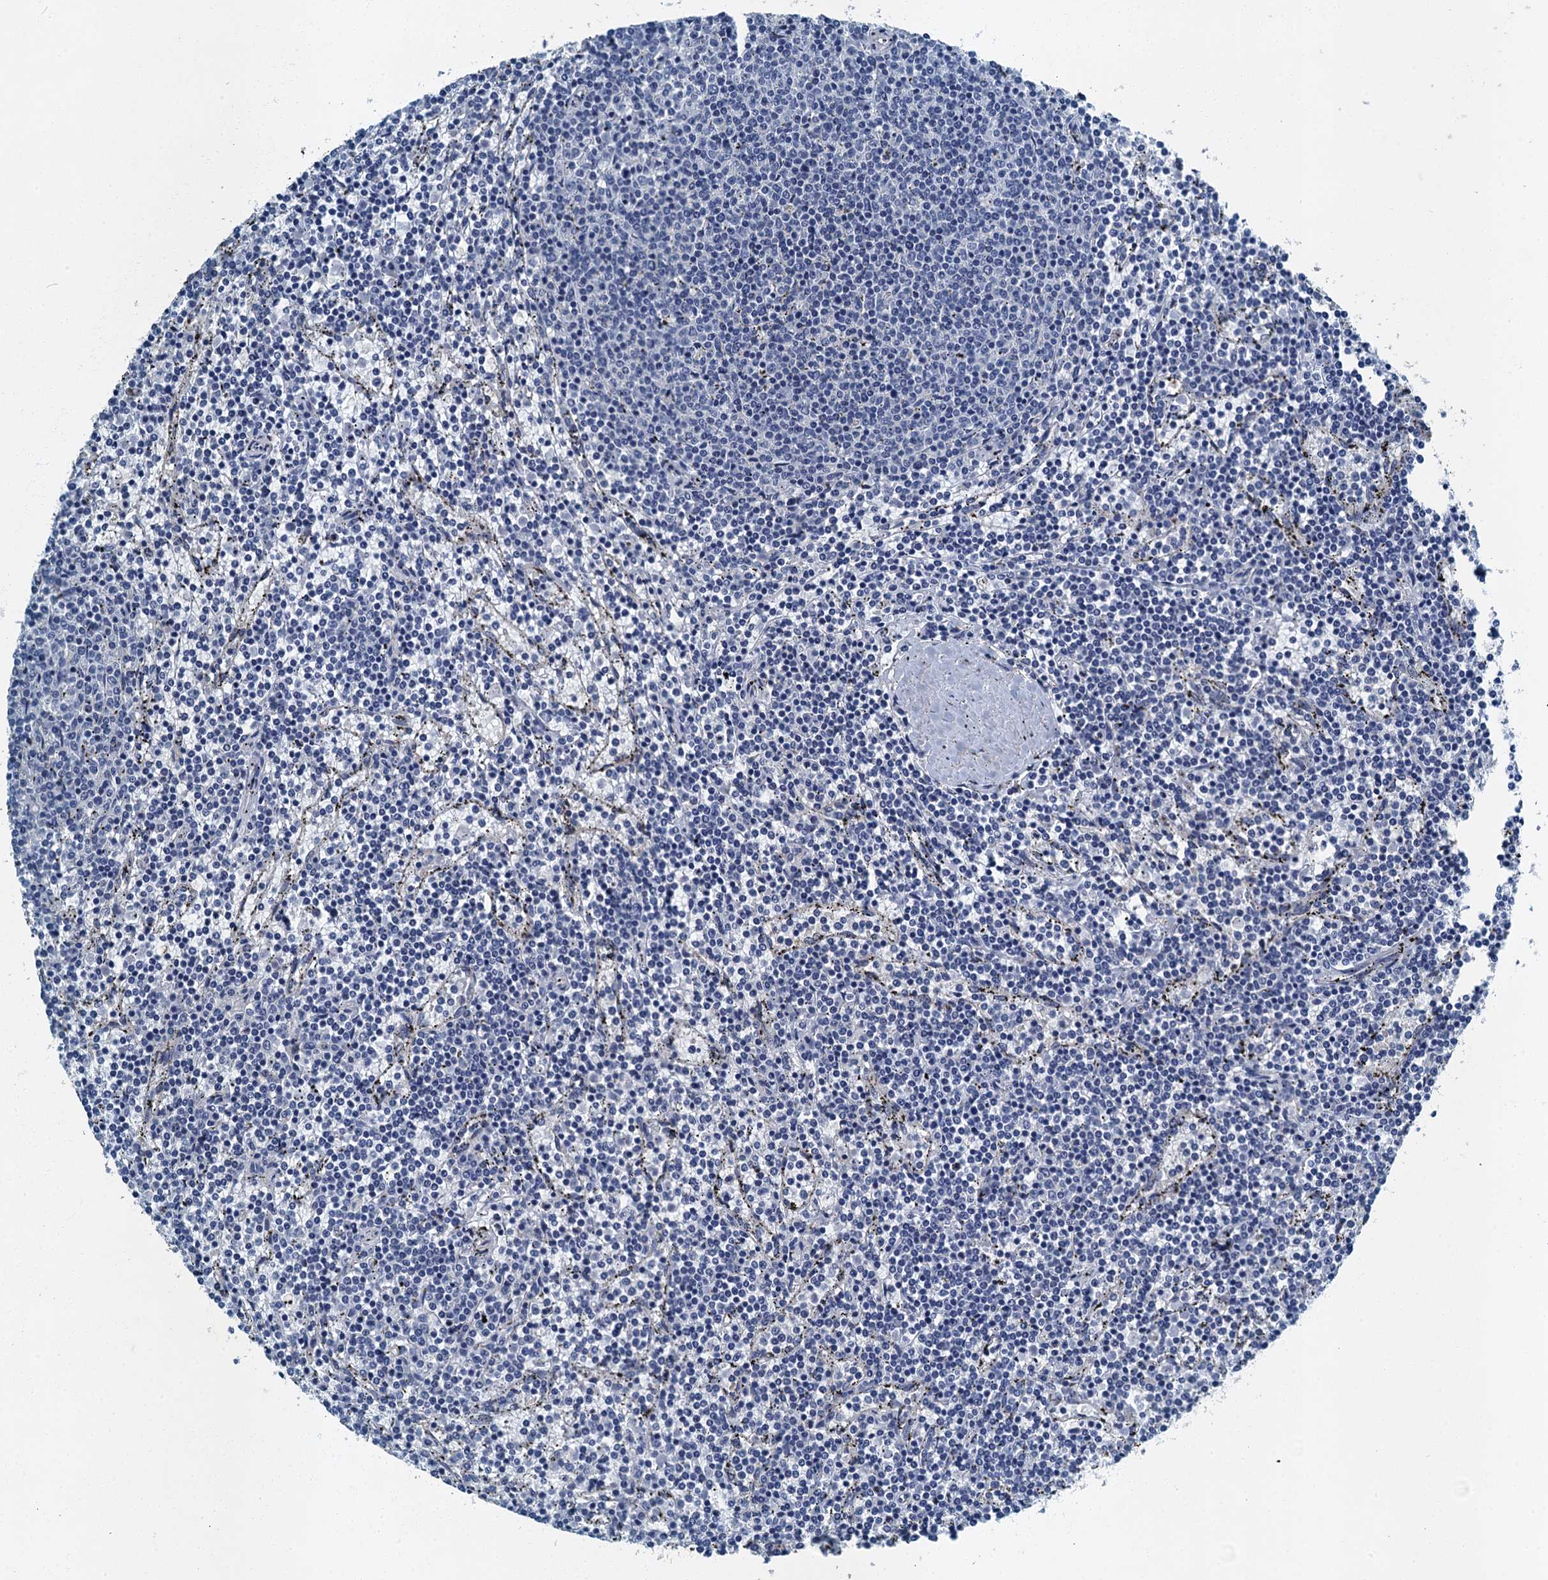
{"staining": {"intensity": "negative", "quantity": "none", "location": "none"}, "tissue": "lymphoma", "cell_type": "Tumor cells", "image_type": "cancer", "snomed": [{"axis": "morphology", "description": "Malignant lymphoma, non-Hodgkin's type, Low grade"}, {"axis": "topography", "description": "Spleen"}], "caption": "IHC histopathology image of neoplastic tissue: lymphoma stained with DAB (3,3'-diaminobenzidine) displays no significant protein positivity in tumor cells.", "gene": "GADL1", "patient": {"sex": "female", "age": 50}}